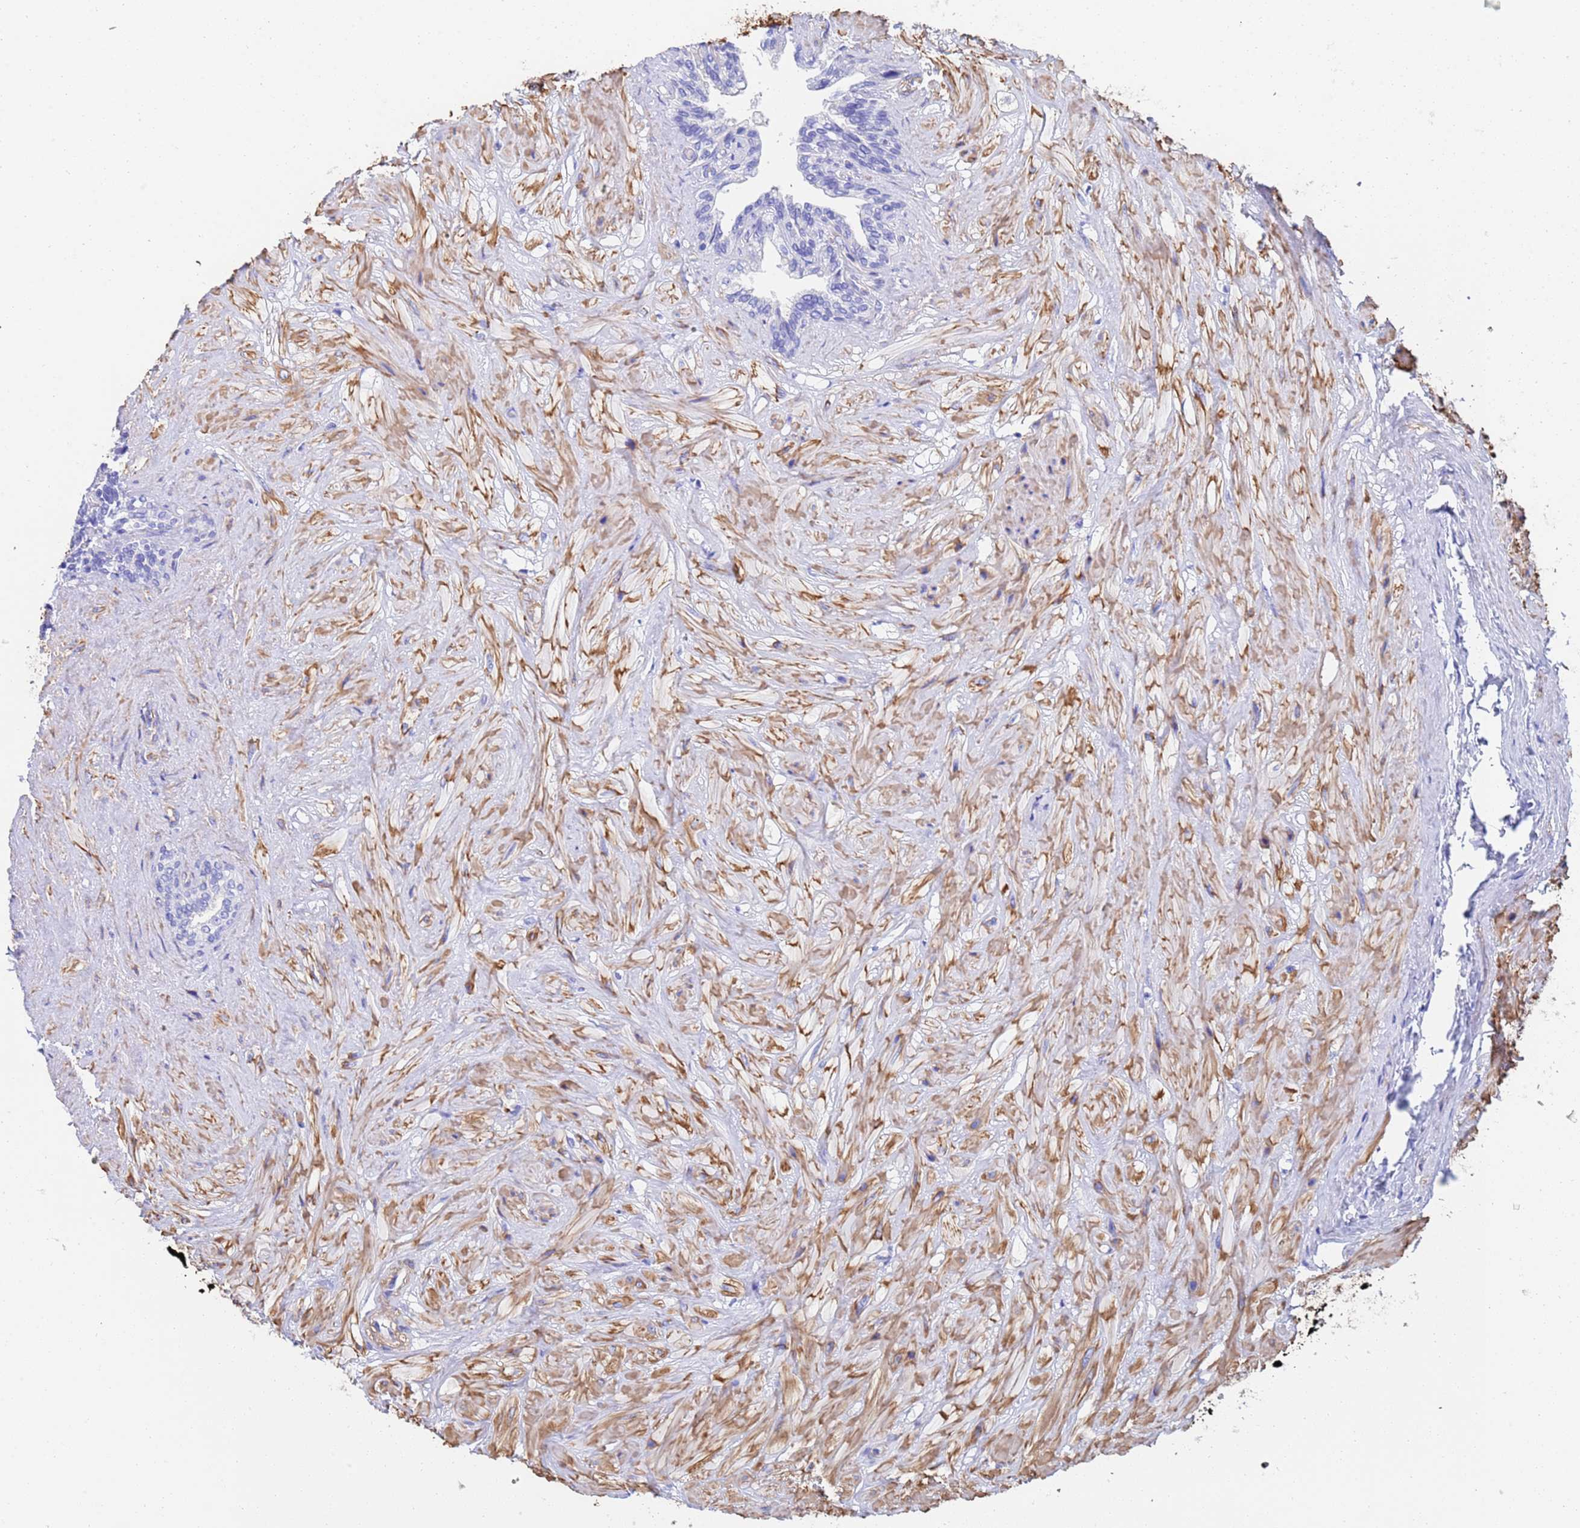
{"staining": {"intensity": "negative", "quantity": "none", "location": "none"}, "tissue": "seminal vesicle", "cell_type": "Glandular cells", "image_type": "normal", "snomed": [{"axis": "morphology", "description": "Normal tissue, NOS"}, {"axis": "topography", "description": "Seminal veicle"}, {"axis": "topography", "description": "Peripheral nerve tissue"}], "caption": "DAB (3,3'-diaminobenzidine) immunohistochemical staining of benign seminal vesicle displays no significant positivity in glandular cells.", "gene": "CST1", "patient": {"sex": "male", "age": 60}}